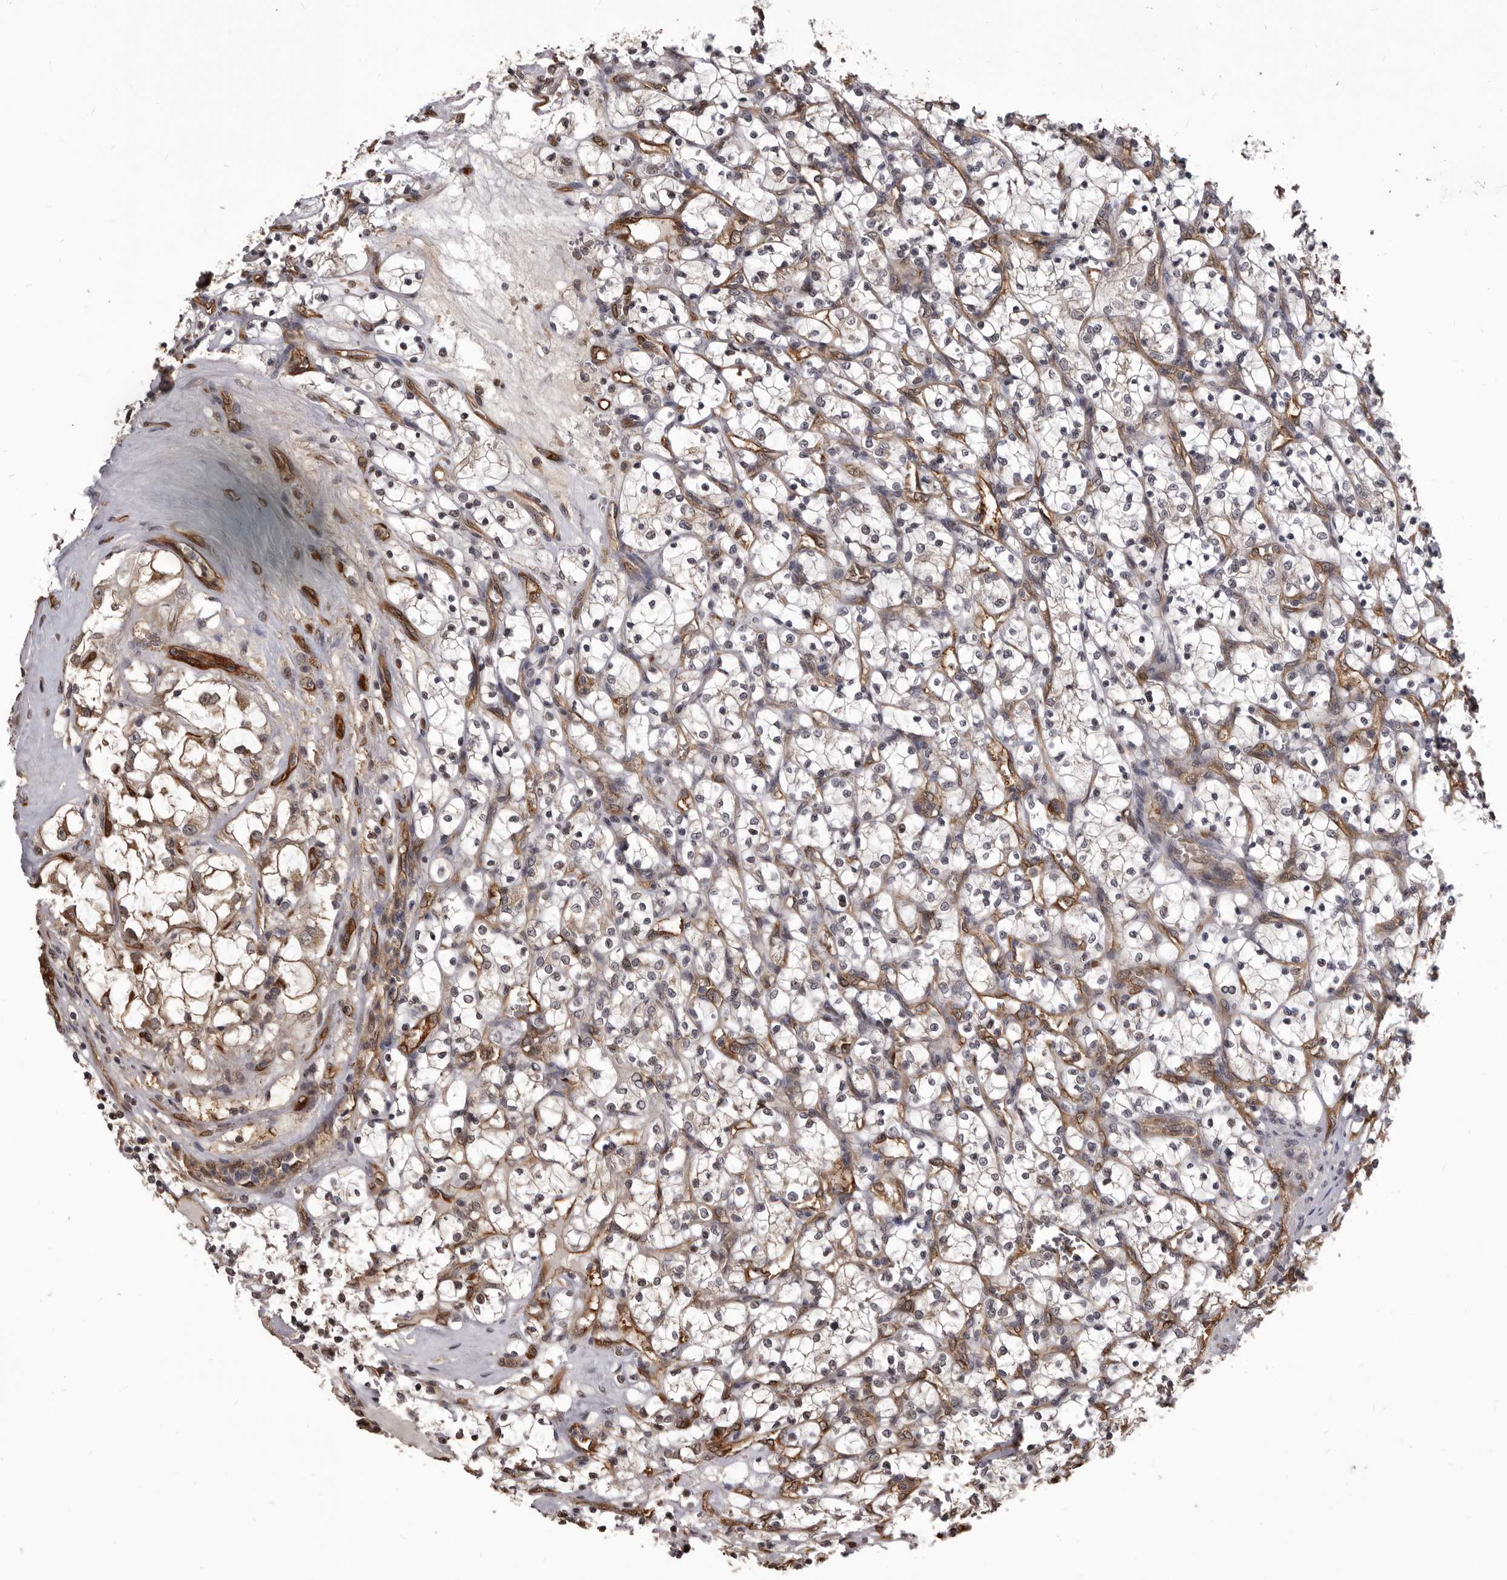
{"staining": {"intensity": "weak", "quantity": "25%-75%", "location": "cytoplasmic/membranous"}, "tissue": "renal cancer", "cell_type": "Tumor cells", "image_type": "cancer", "snomed": [{"axis": "morphology", "description": "Adenocarcinoma, NOS"}, {"axis": "topography", "description": "Kidney"}], "caption": "IHC photomicrograph of renal cancer (adenocarcinoma) stained for a protein (brown), which displays low levels of weak cytoplasmic/membranous expression in approximately 25%-75% of tumor cells.", "gene": "ADAMTS20", "patient": {"sex": "female", "age": 69}}